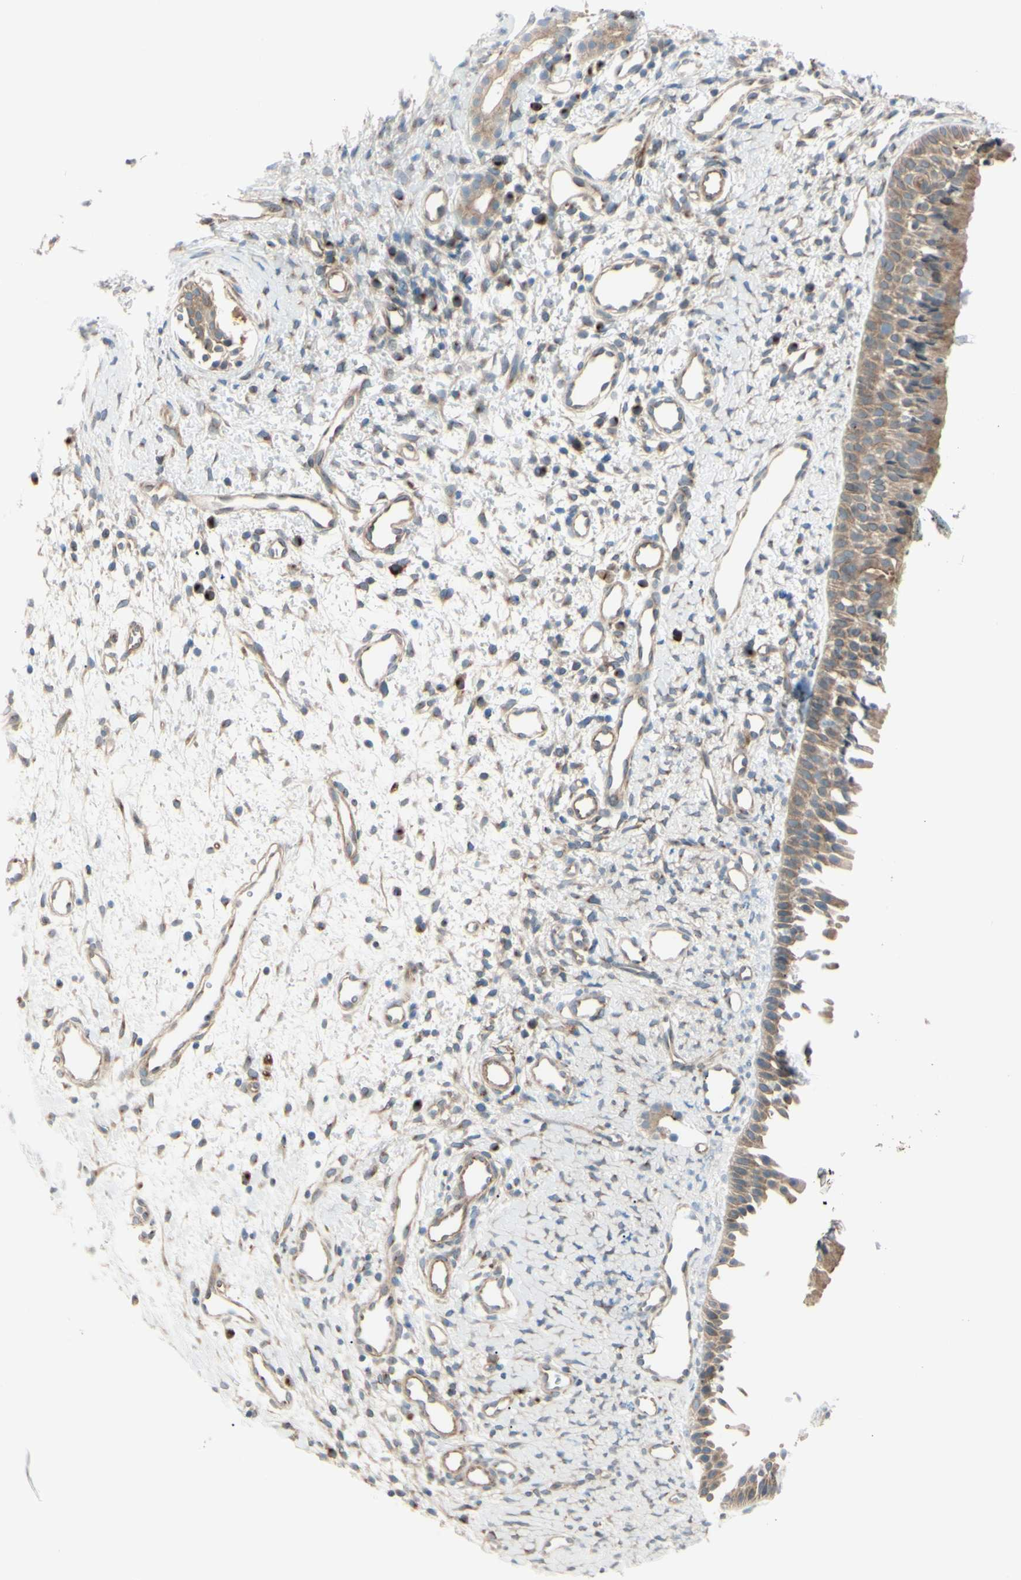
{"staining": {"intensity": "moderate", "quantity": ">75%", "location": "cytoplasmic/membranous"}, "tissue": "nasopharynx", "cell_type": "Respiratory epithelial cells", "image_type": "normal", "snomed": [{"axis": "morphology", "description": "Normal tissue, NOS"}, {"axis": "topography", "description": "Nasopharynx"}], "caption": "Immunohistochemistry (IHC) staining of normal nasopharynx, which reveals medium levels of moderate cytoplasmic/membranous staining in approximately >75% of respiratory epithelial cells indicating moderate cytoplasmic/membranous protein staining. The staining was performed using DAB (brown) for protein detection and nuclei were counterstained in hematoxylin (blue).", "gene": "LRRK1", "patient": {"sex": "male", "age": 22}}